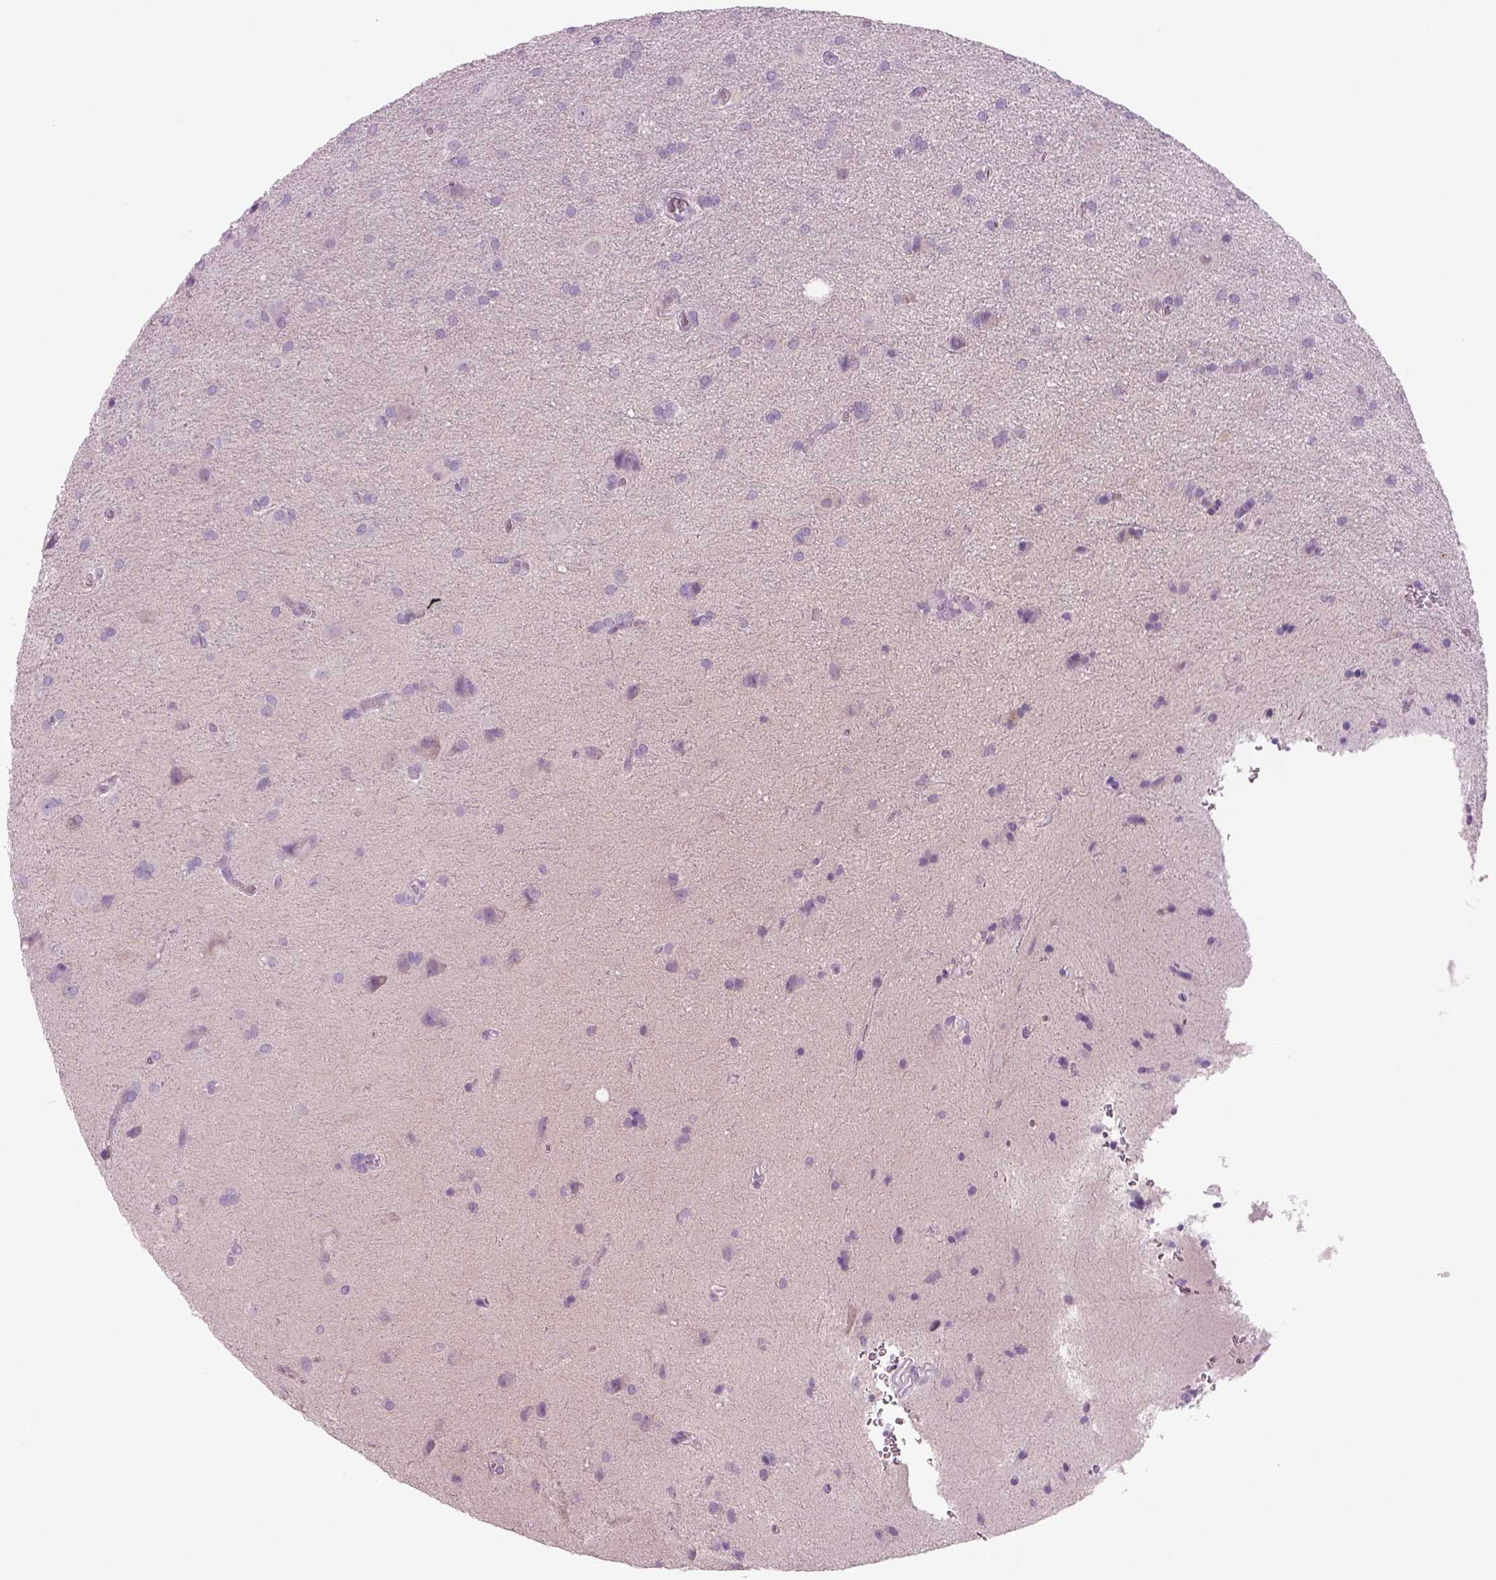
{"staining": {"intensity": "negative", "quantity": "none", "location": "none"}, "tissue": "glioma", "cell_type": "Tumor cells", "image_type": "cancer", "snomed": [{"axis": "morphology", "description": "Glioma, malignant, Low grade"}, {"axis": "topography", "description": "Brain"}], "caption": "A micrograph of glioma stained for a protein reveals no brown staining in tumor cells.", "gene": "MDH1B", "patient": {"sex": "male", "age": 58}}